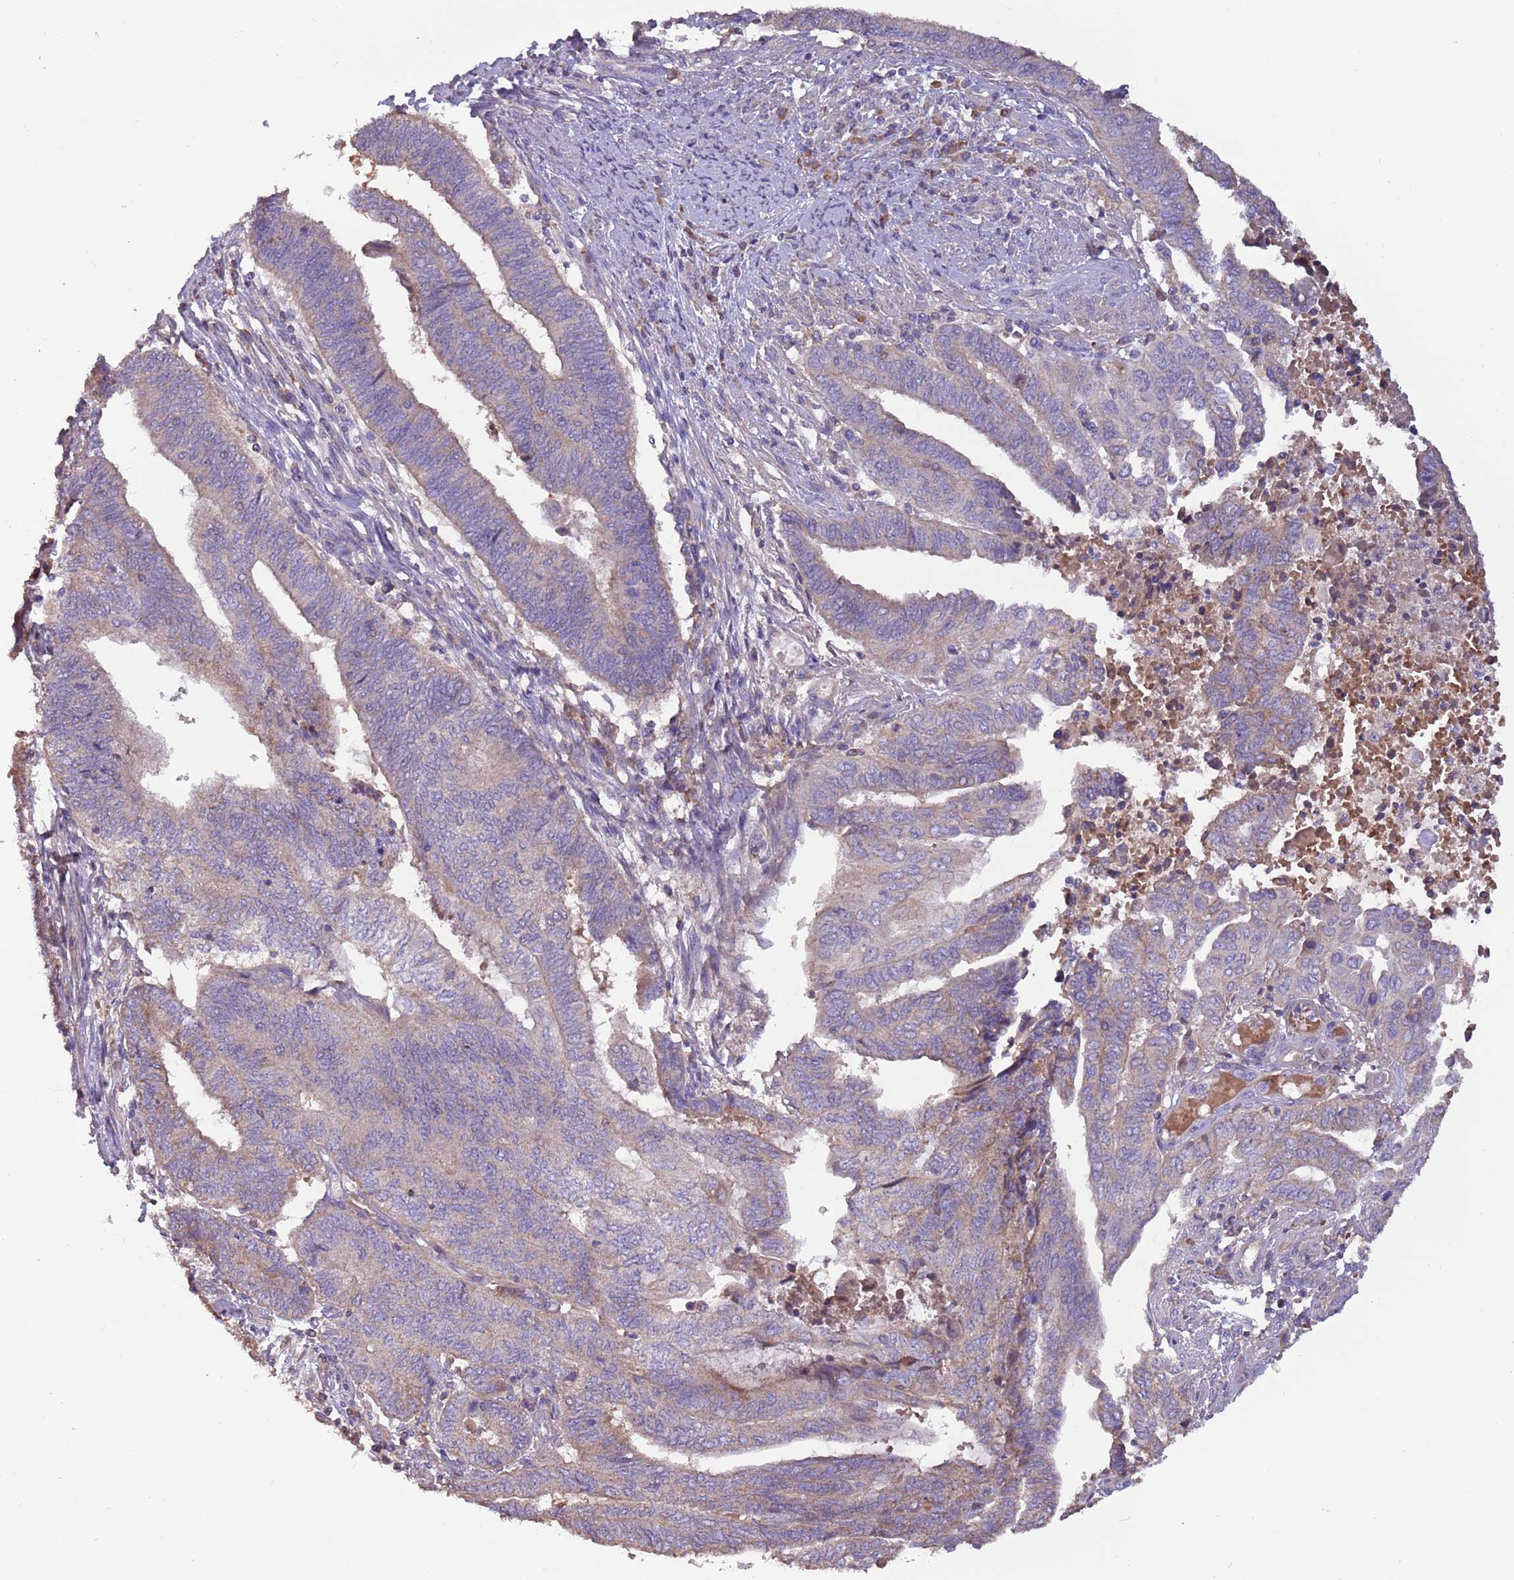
{"staining": {"intensity": "weak", "quantity": "<25%", "location": "cytoplasmic/membranous"}, "tissue": "endometrial cancer", "cell_type": "Tumor cells", "image_type": "cancer", "snomed": [{"axis": "morphology", "description": "Adenocarcinoma, NOS"}, {"axis": "topography", "description": "Uterus"}, {"axis": "topography", "description": "Endometrium"}], "caption": "Tumor cells show no significant protein expression in endometrial adenocarcinoma. (DAB (3,3'-diaminobenzidine) immunohistochemistry with hematoxylin counter stain).", "gene": "TRMO", "patient": {"sex": "female", "age": 70}}